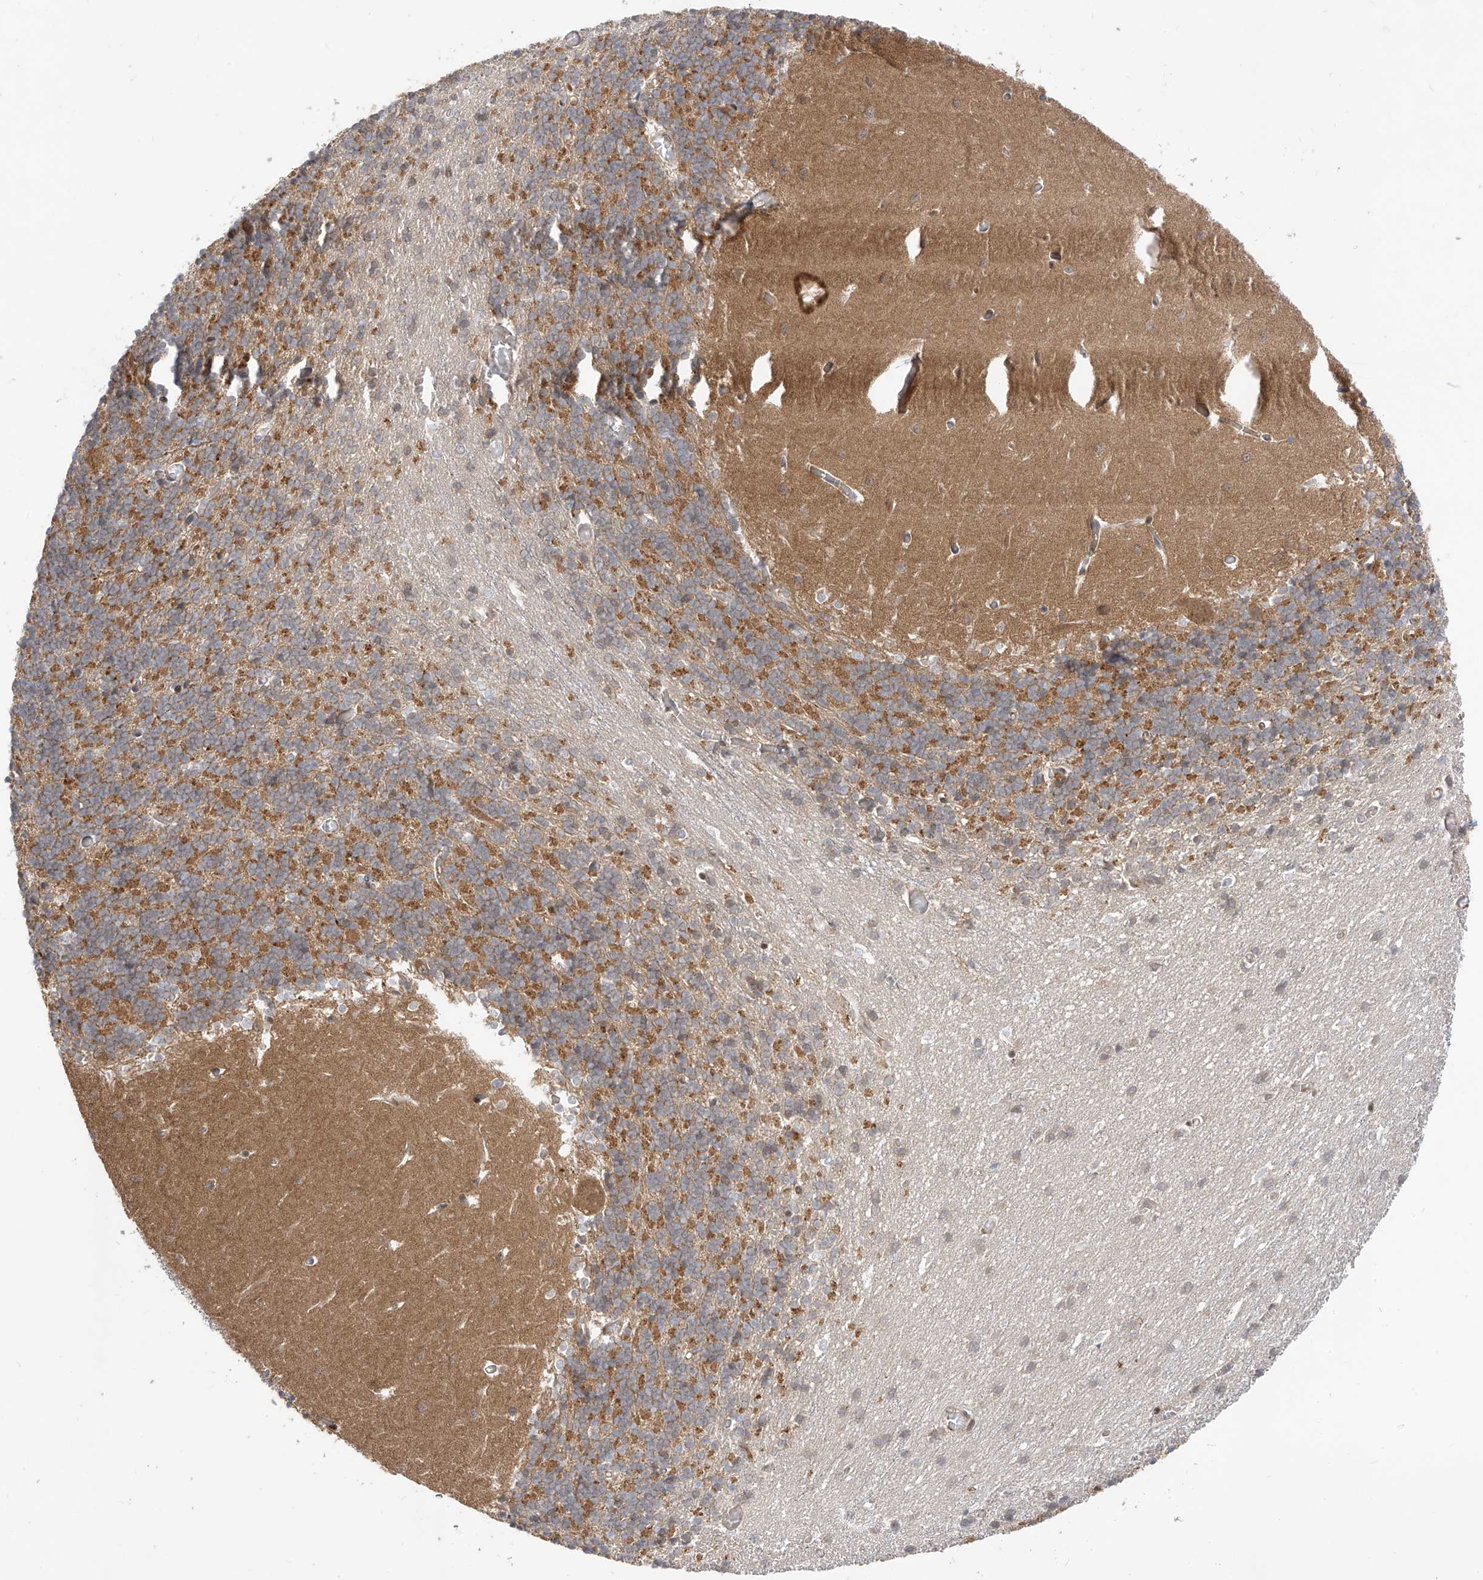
{"staining": {"intensity": "moderate", "quantity": "<25%", "location": "cytoplasmic/membranous"}, "tissue": "cerebellum", "cell_type": "Cells in granular layer", "image_type": "normal", "snomed": [{"axis": "morphology", "description": "Normal tissue, NOS"}, {"axis": "topography", "description": "Cerebellum"}], "caption": "Cells in granular layer reveal moderate cytoplasmic/membranous staining in approximately <25% of cells in unremarkable cerebellum. Ihc stains the protein of interest in brown and the nuclei are stained blue.", "gene": "MRTFA", "patient": {"sex": "male", "age": 37}}